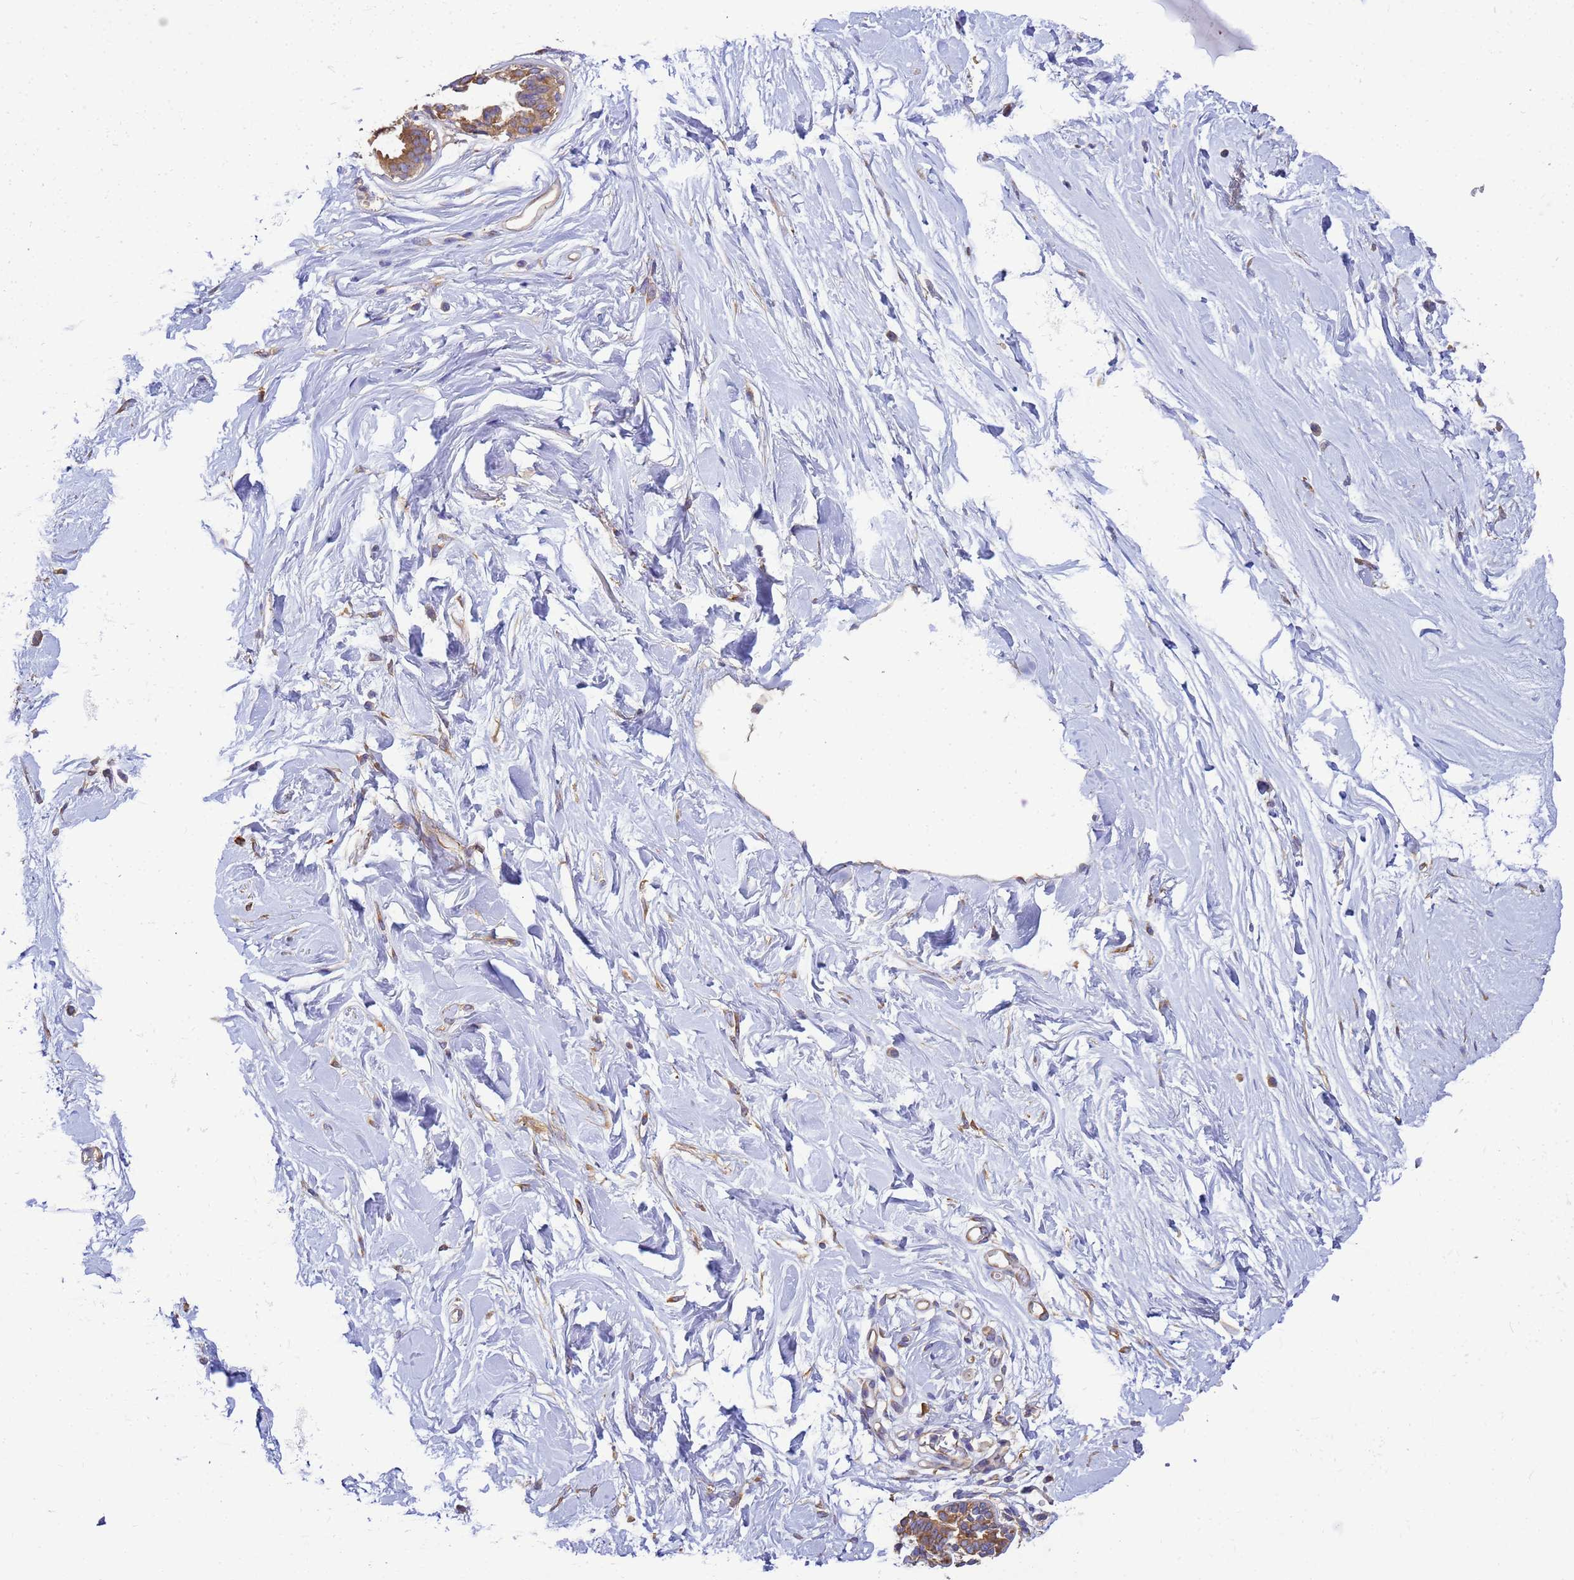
{"staining": {"intensity": "negative", "quantity": "none", "location": "none"}, "tissue": "breast", "cell_type": "Adipocytes", "image_type": "normal", "snomed": [{"axis": "morphology", "description": "Normal tissue, NOS"}, {"axis": "topography", "description": "Breast"}], "caption": "Immunohistochemistry (IHC) image of unremarkable breast: breast stained with DAB shows no significant protein staining in adipocytes.", "gene": "ENSG00000198211", "patient": {"sex": "female", "age": 45}}